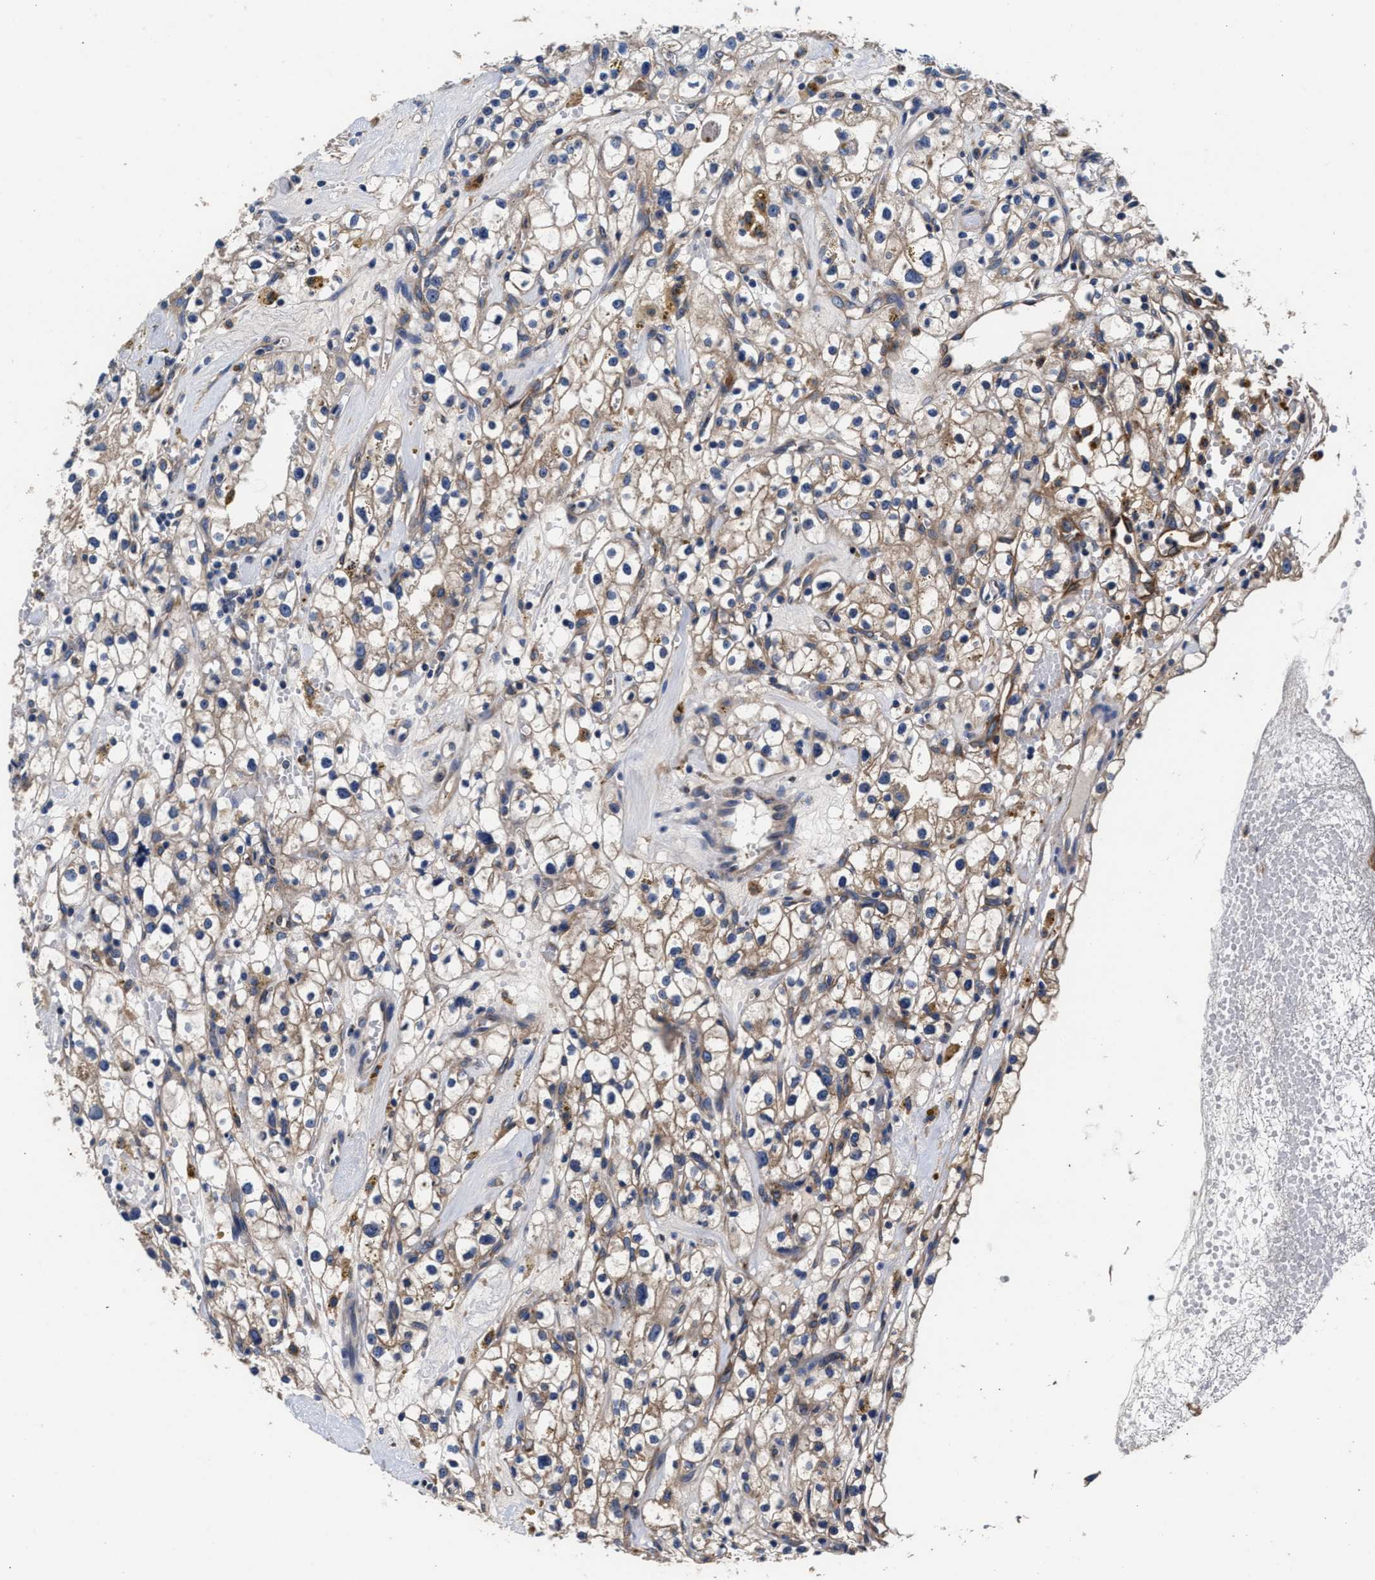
{"staining": {"intensity": "moderate", "quantity": ">75%", "location": "cytoplasmic/membranous"}, "tissue": "renal cancer", "cell_type": "Tumor cells", "image_type": "cancer", "snomed": [{"axis": "morphology", "description": "Adenocarcinoma, NOS"}, {"axis": "topography", "description": "Kidney"}], "caption": "Renal cancer stained with a brown dye displays moderate cytoplasmic/membranous positive staining in about >75% of tumor cells.", "gene": "SH3GL1", "patient": {"sex": "male", "age": 56}}